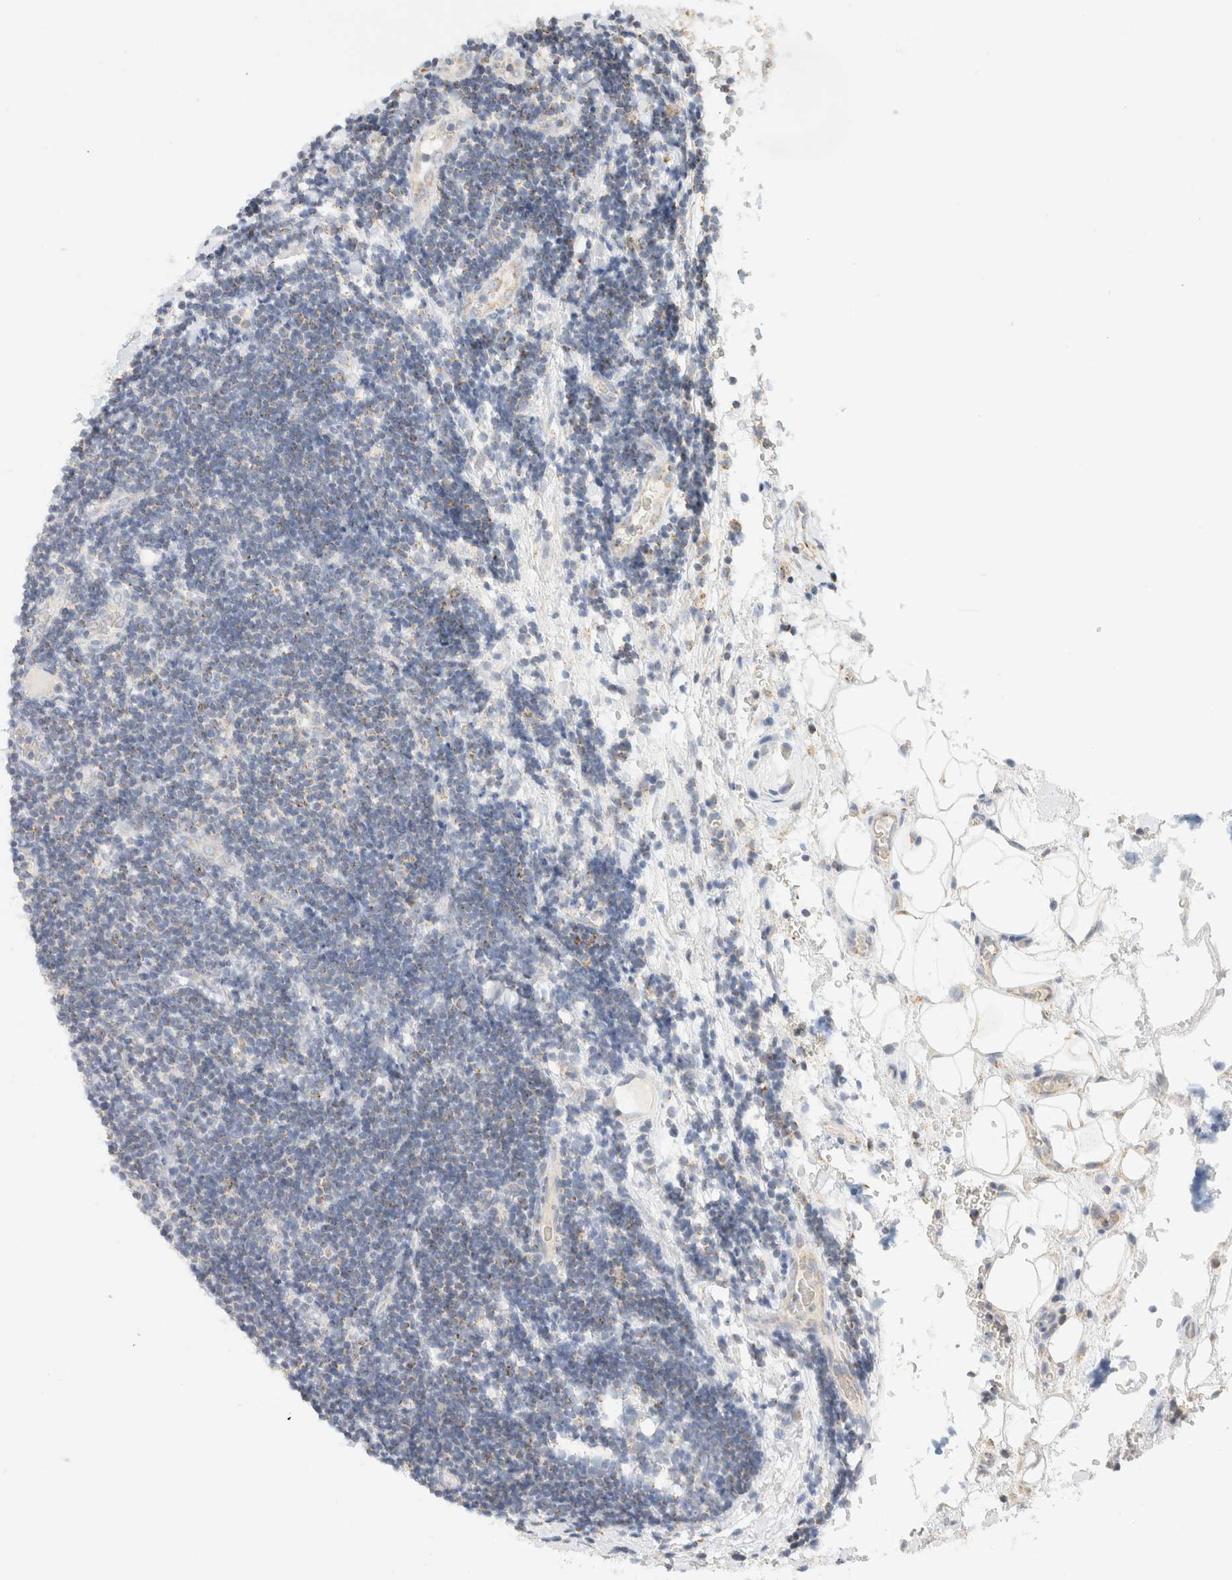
{"staining": {"intensity": "negative", "quantity": "none", "location": "none"}, "tissue": "lymphoma", "cell_type": "Tumor cells", "image_type": "cancer", "snomed": [{"axis": "morphology", "description": "Malignant lymphoma, non-Hodgkin's type, Low grade"}, {"axis": "topography", "description": "Lymph node"}], "caption": "Immunohistochemical staining of human low-grade malignant lymphoma, non-Hodgkin's type demonstrates no significant expression in tumor cells. (DAB (3,3'-diaminobenzidine) immunohistochemistry (IHC) visualized using brightfield microscopy, high magnification).", "gene": "HDHD3", "patient": {"sex": "male", "age": 83}}